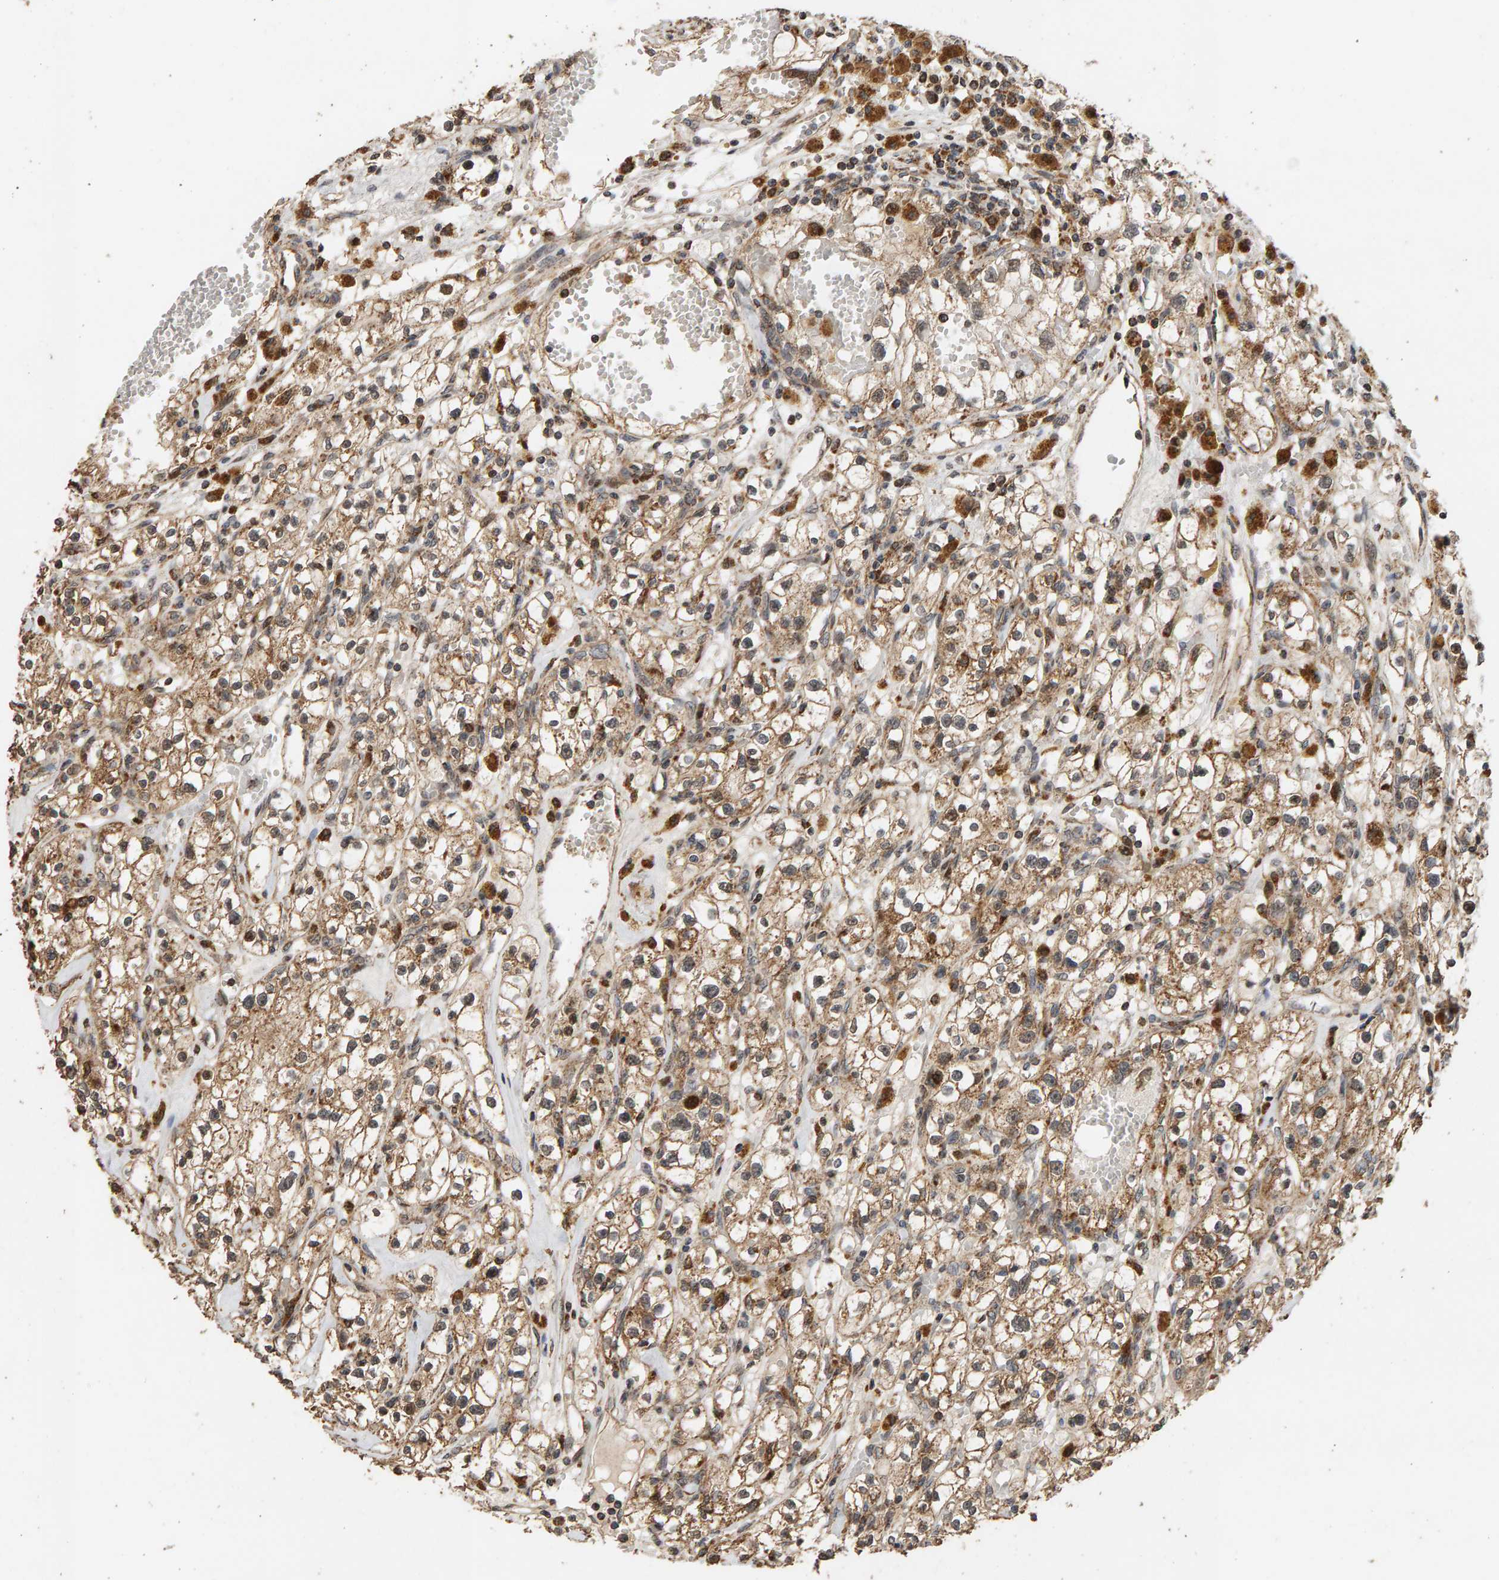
{"staining": {"intensity": "moderate", "quantity": ">75%", "location": "cytoplasmic/membranous"}, "tissue": "renal cancer", "cell_type": "Tumor cells", "image_type": "cancer", "snomed": [{"axis": "morphology", "description": "Adenocarcinoma, NOS"}, {"axis": "topography", "description": "Kidney"}], "caption": "Moderate cytoplasmic/membranous staining is present in about >75% of tumor cells in renal adenocarcinoma.", "gene": "GSTK1", "patient": {"sex": "male", "age": 56}}